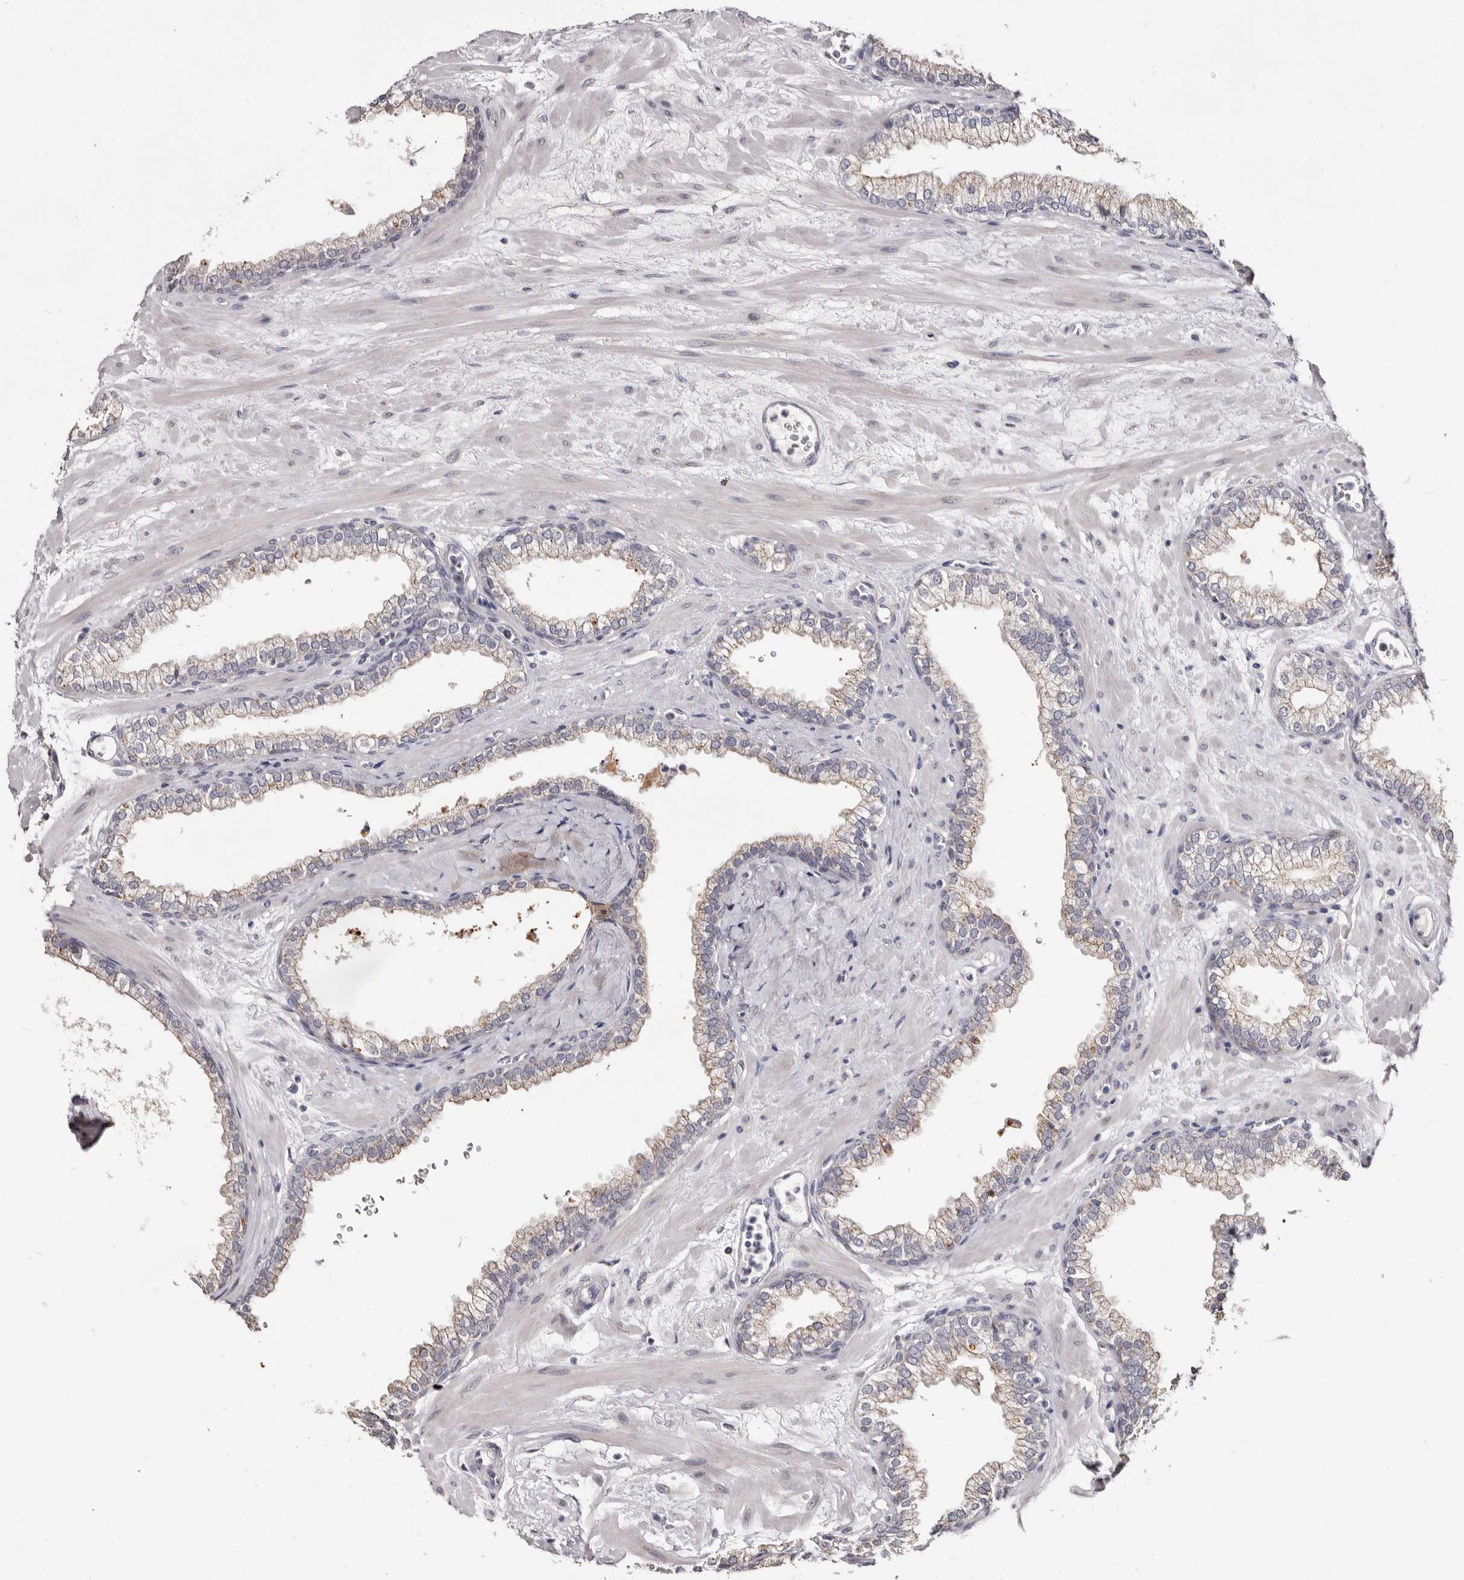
{"staining": {"intensity": "weak", "quantity": "25%-75%", "location": "cytoplasmic/membranous"}, "tissue": "prostate", "cell_type": "Glandular cells", "image_type": "normal", "snomed": [{"axis": "morphology", "description": "Normal tissue, NOS"}, {"axis": "morphology", "description": "Urothelial carcinoma, Low grade"}, {"axis": "topography", "description": "Urinary bladder"}, {"axis": "topography", "description": "Prostate"}], "caption": "Prostate stained with immunohistochemistry (IHC) exhibits weak cytoplasmic/membranous staining in approximately 25%-75% of glandular cells. (Stains: DAB in brown, nuclei in blue, Microscopy: brightfield microscopy at high magnification).", "gene": "PTAFR", "patient": {"sex": "male", "age": 60}}